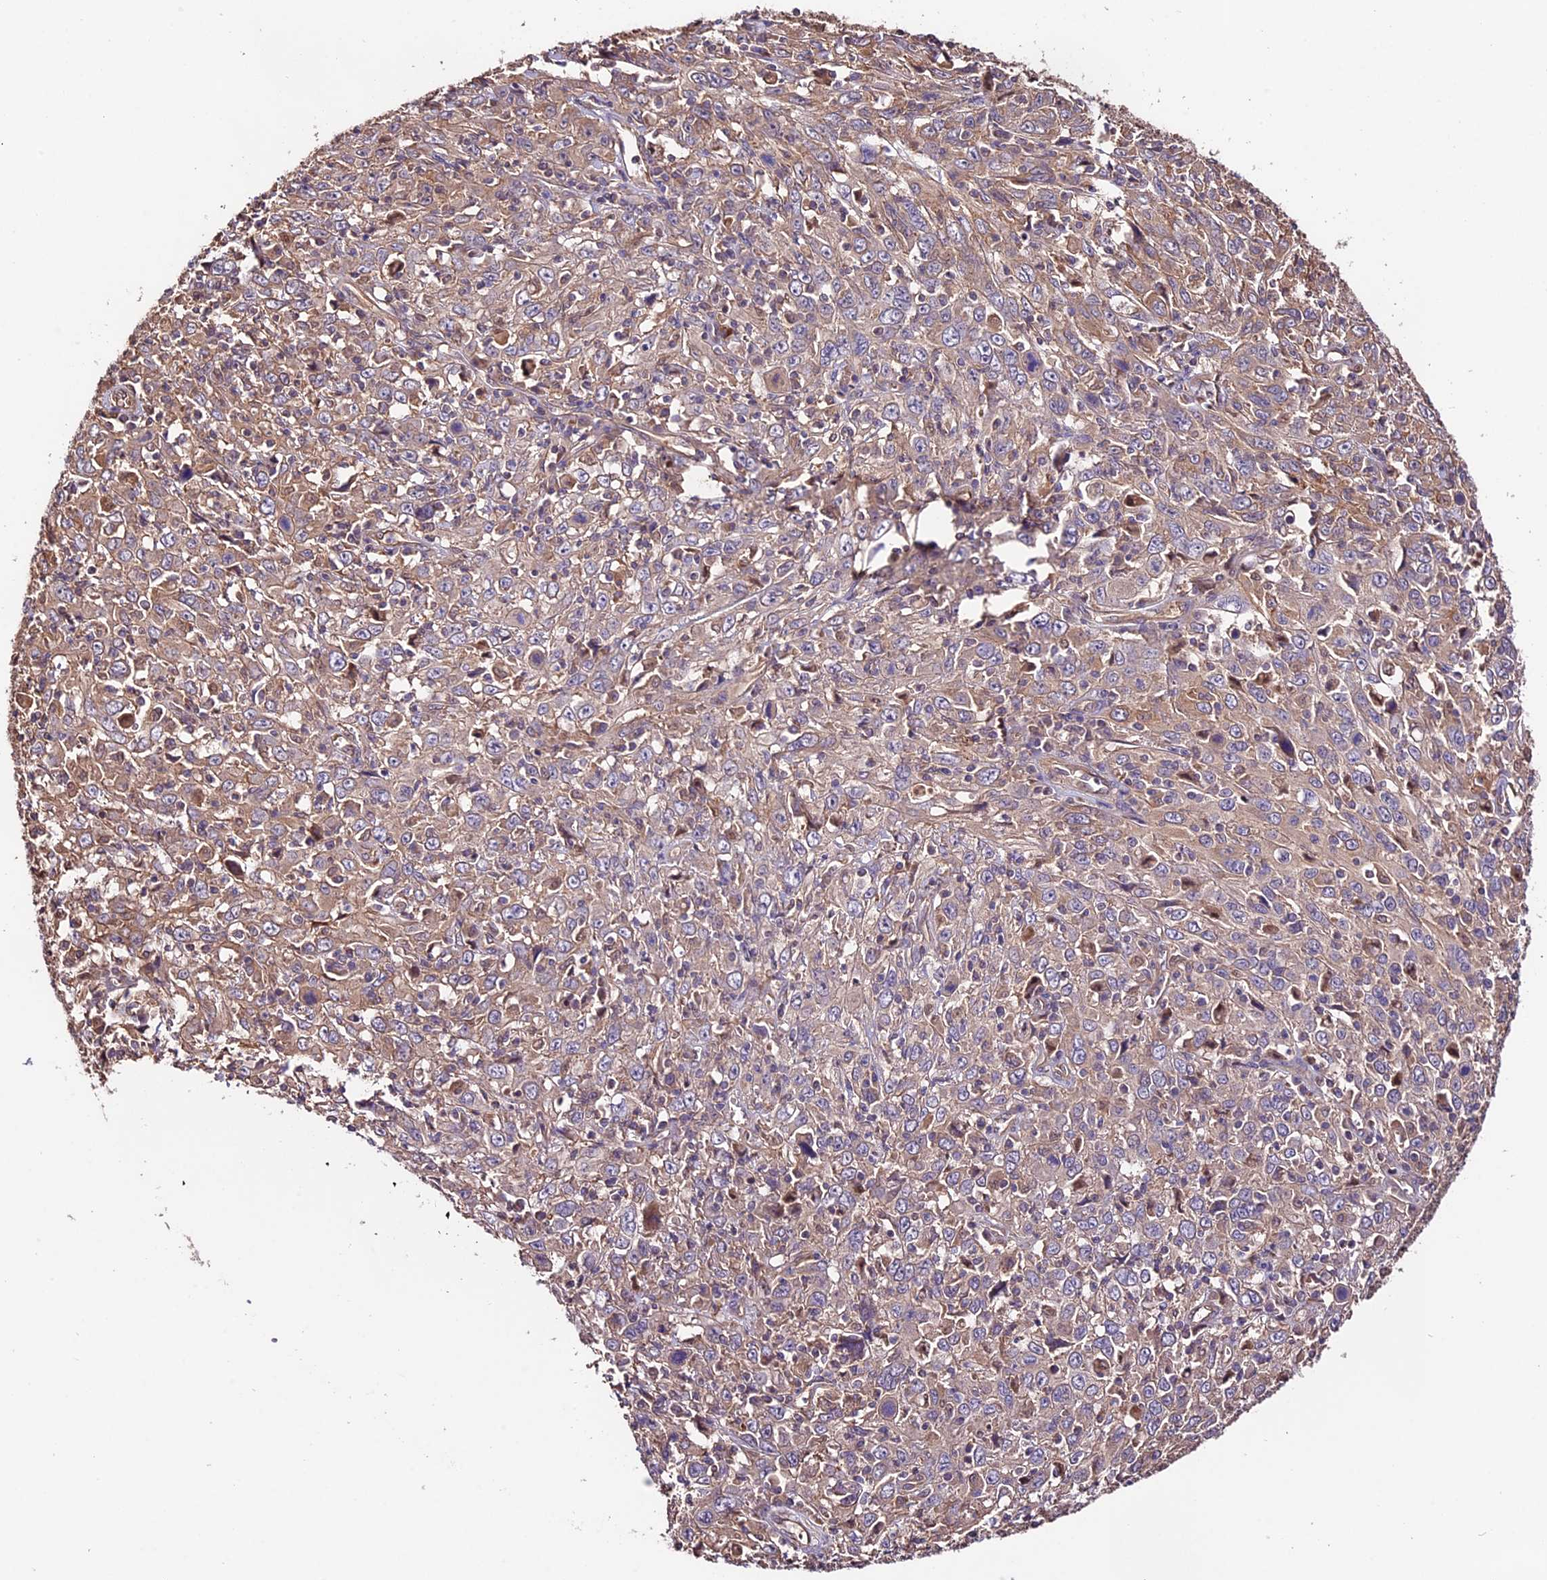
{"staining": {"intensity": "weak", "quantity": "25%-75%", "location": "cytoplasmic/membranous"}, "tissue": "cervical cancer", "cell_type": "Tumor cells", "image_type": "cancer", "snomed": [{"axis": "morphology", "description": "Squamous cell carcinoma, NOS"}, {"axis": "topography", "description": "Cervix"}], "caption": "Squamous cell carcinoma (cervical) stained with DAB immunohistochemistry demonstrates low levels of weak cytoplasmic/membranous staining in approximately 25%-75% of tumor cells. (Stains: DAB (3,3'-diaminobenzidine) in brown, nuclei in blue, Microscopy: brightfield microscopy at high magnification).", "gene": "CES3", "patient": {"sex": "female", "age": 46}}